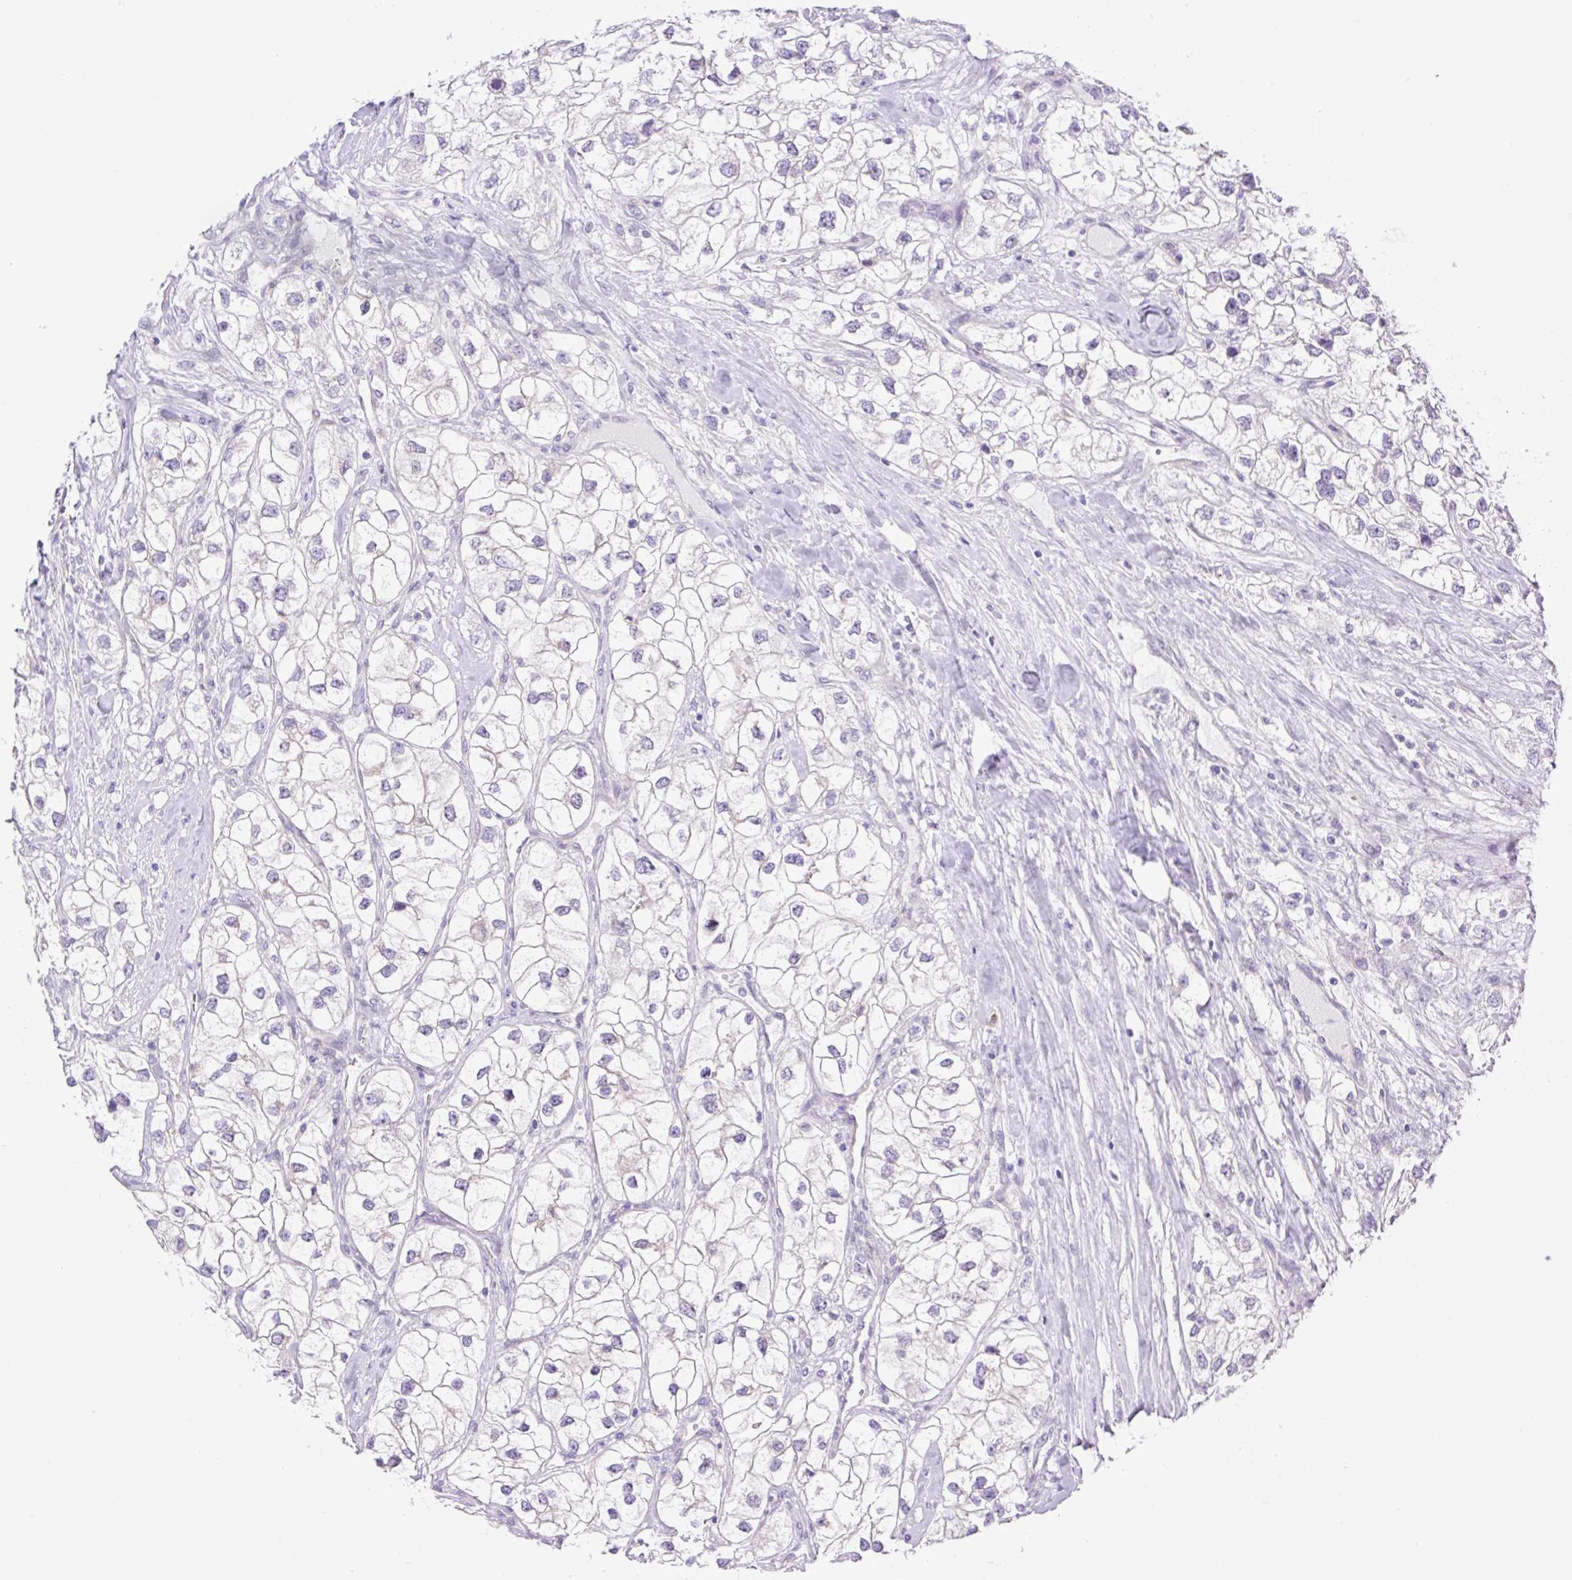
{"staining": {"intensity": "negative", "quantity": "none", "location": "none"}, "tissue": "renal cancer", "cell_type": "Tumor cells", "image_type": "cancer", "snomed": [{"axis": "morphology", "description": "Adenocarcinoma, NOS"}, {"axis": "topography", "description": "Kidney"}], "caption": "There is no significant expression in tumor cells of renal cancer (adenocarcinoma).", "gene": "CAMK2B", "patient": {"sex": "male", "age": 59}}